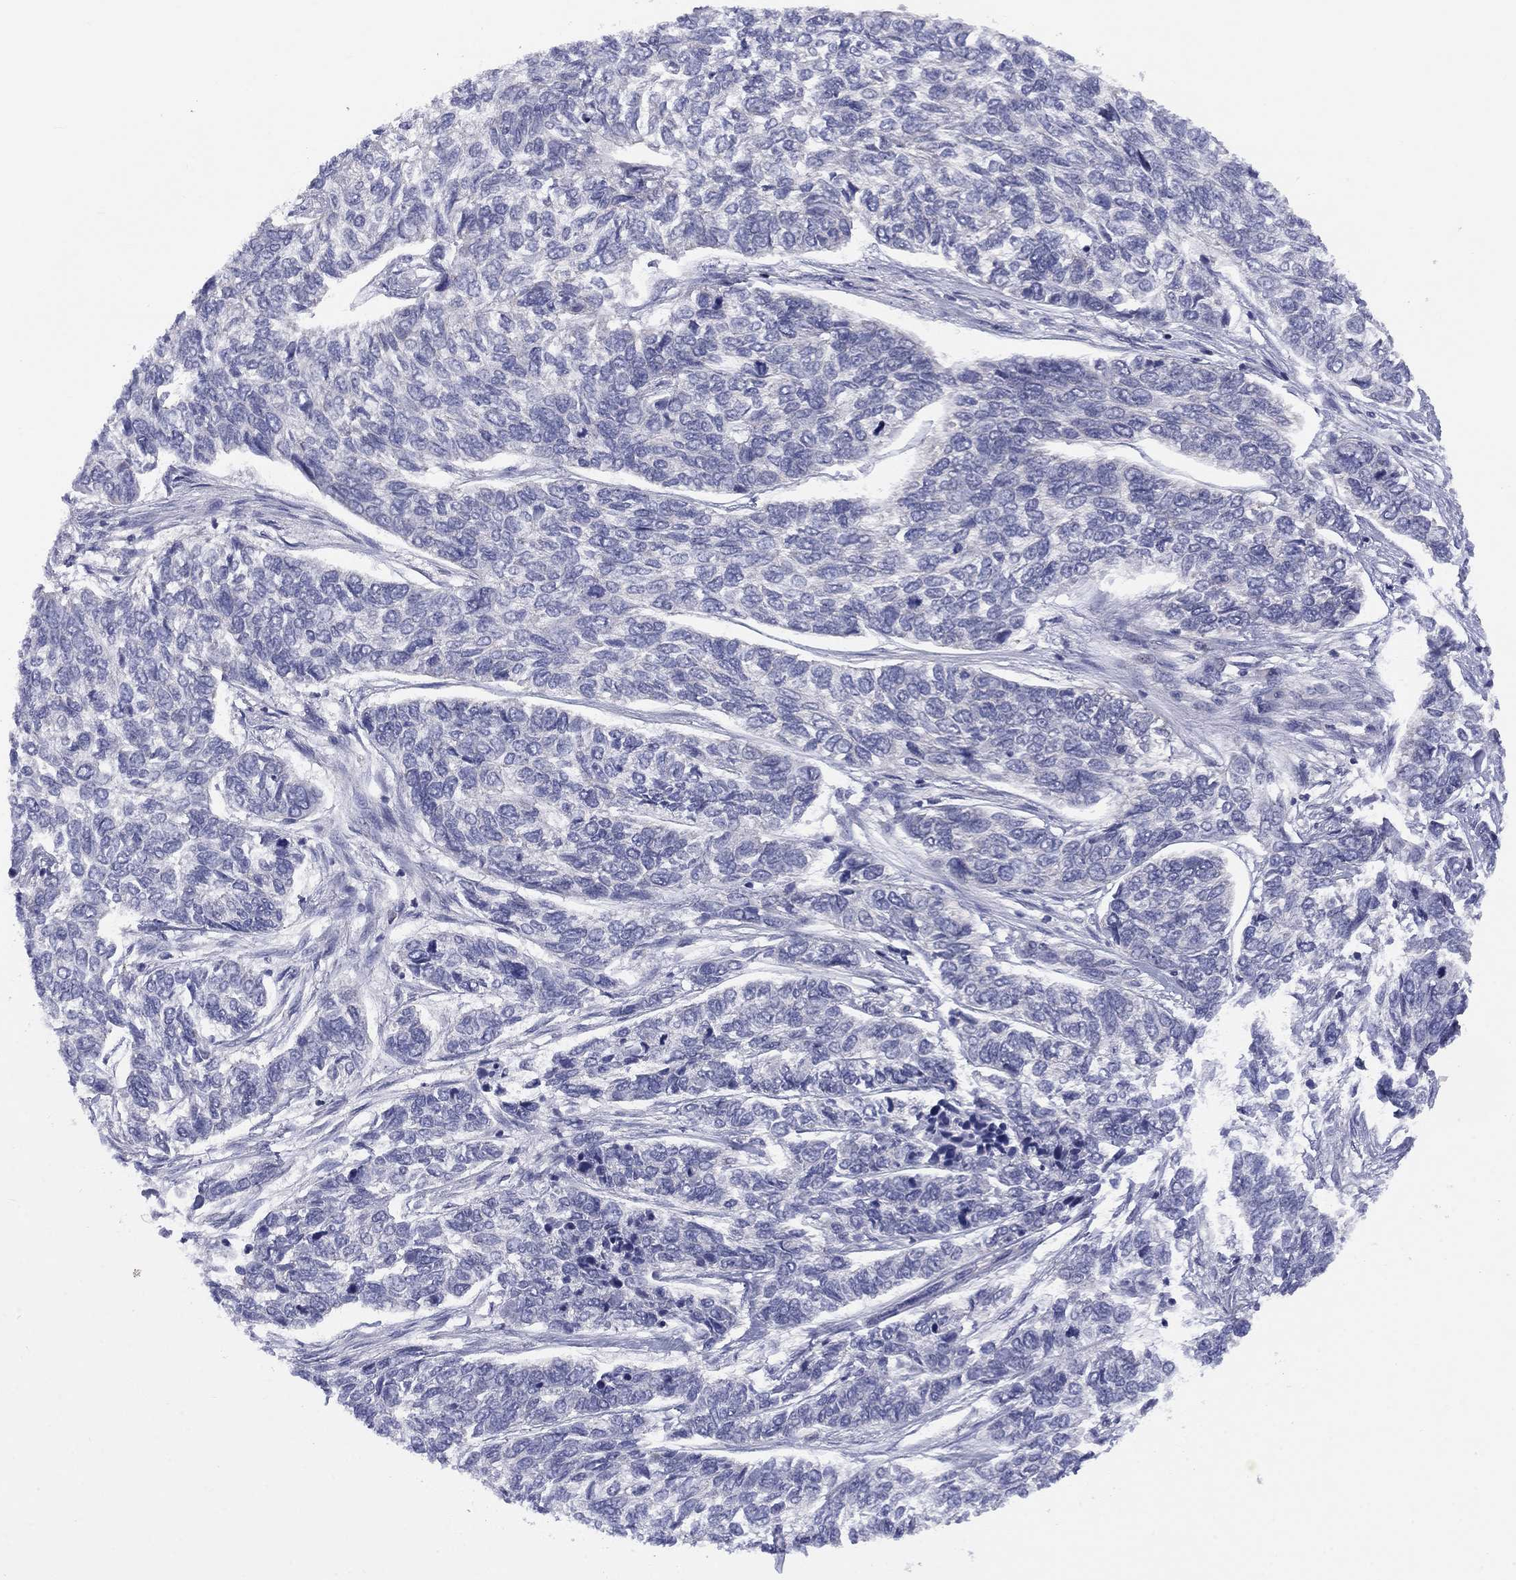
{"staining": {"intensity": "negative", "quantity": "none", "location": "none"}, "tissue": "skin cancer", "cell_type": "Tumor cells", "image_type": "cancer", "snomed": [{"axis": "morphology", "description": "Basal cell carcinoma"}, {"axis": "topography", "description": "Skin"}], "caption": "DAB immunohistochemical staining of skin cancer reveals no significant staining in tumor cells.", "gene": "CACNA1A", "patient": {"sex": "female", "age": 65}}